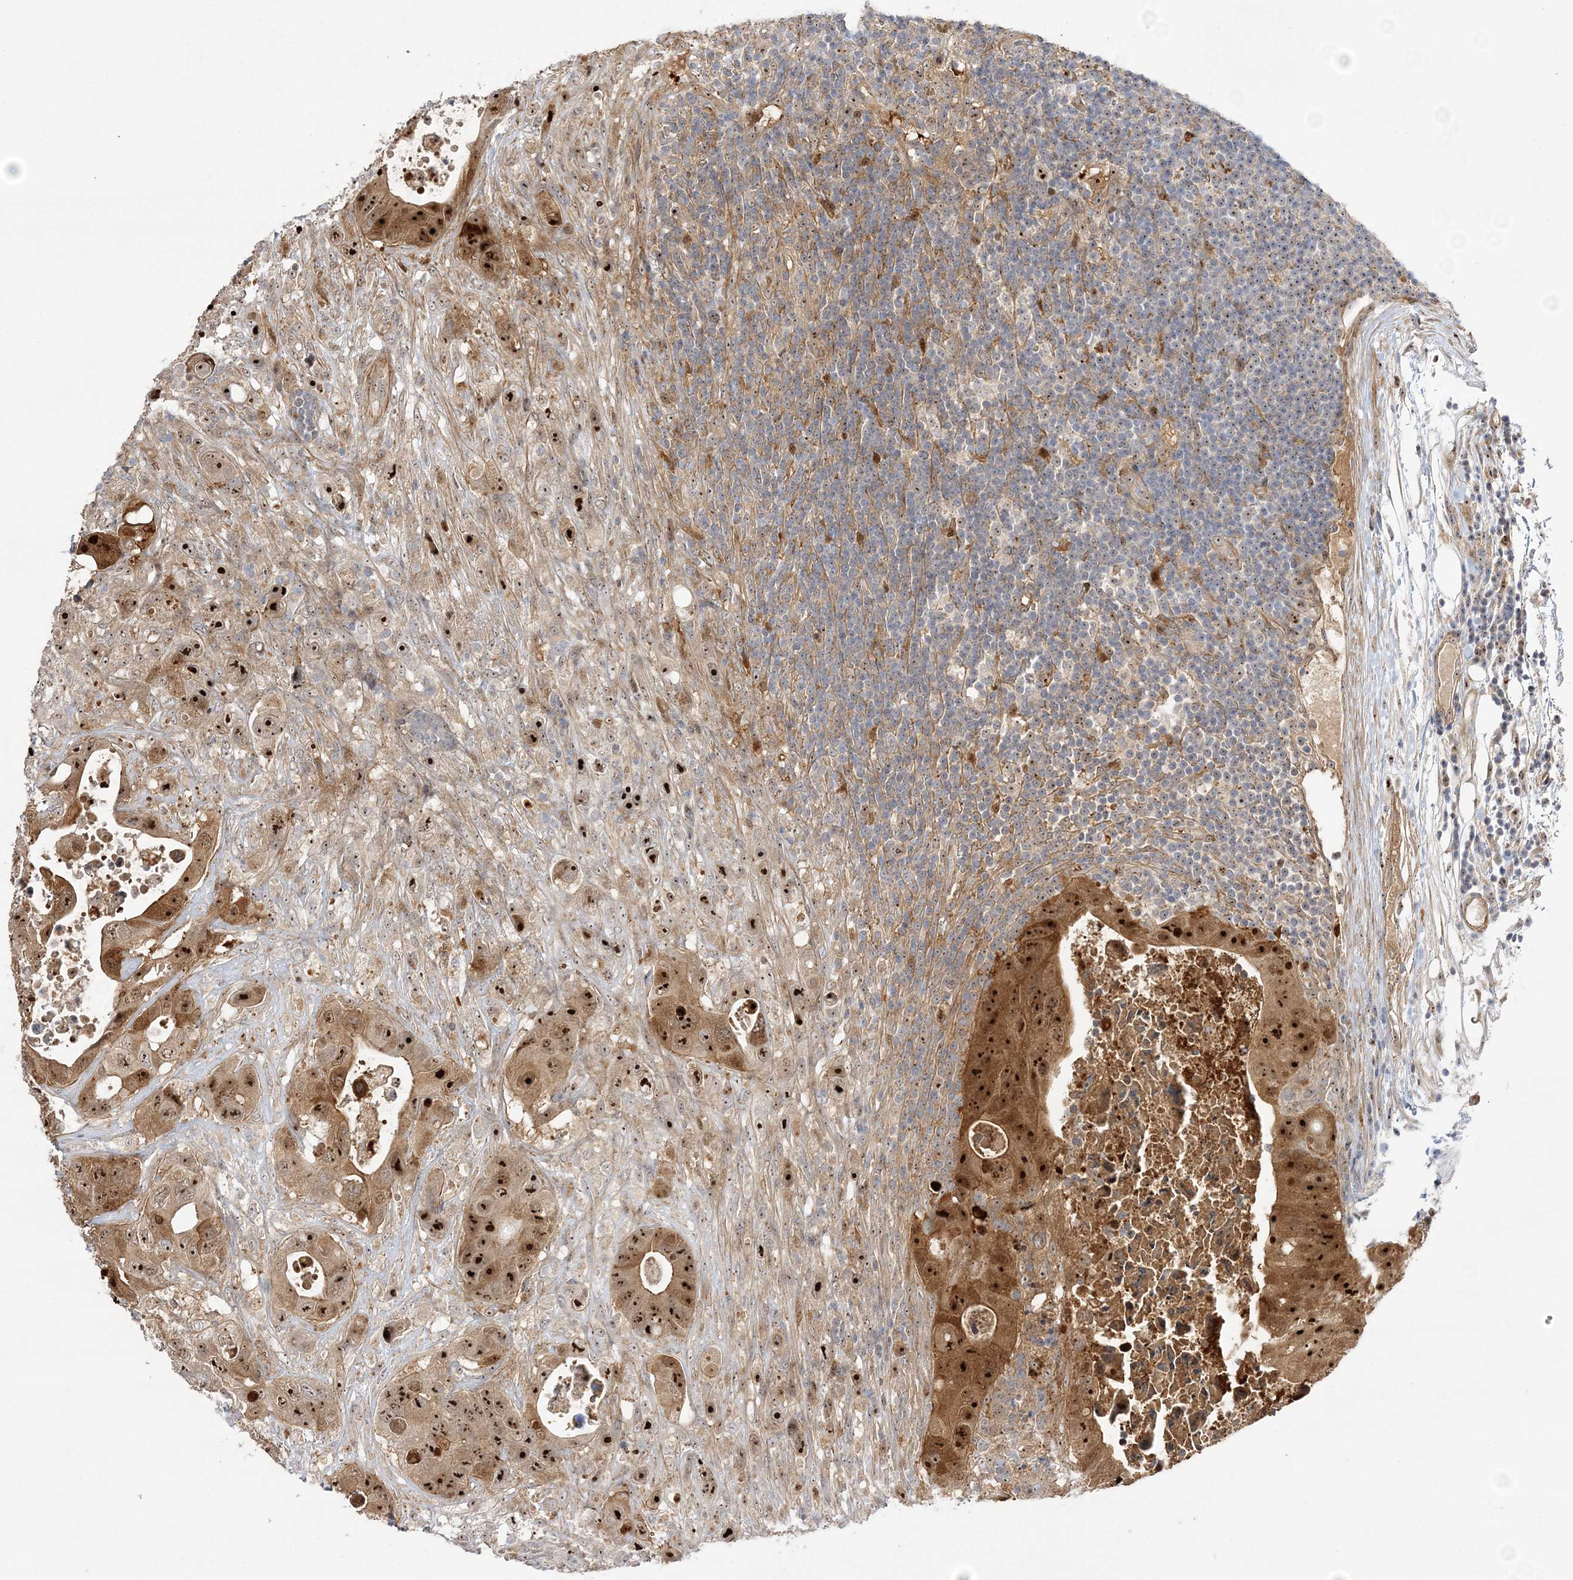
{"staining": {"intensity": "strong", "quantity": ">75%", "location": "cytoplasmic/membranous,nuclear"}, "tissue": "colorectal cancer", "cell_type": "Tumor cells", "image_type": "cancer", "snomed": [{"axis": "morphology", "description": "Adenocarcinoma, NOS"}, {"axis": "topography", "description": "Colon"}], "caption": "DAB (3,3'-diaminobenzidine) immunohistochemical staining of adenocarcinoma (colorectal) reveals strong cytoplasmic/membranous and nuclear protein expression in approximately >75% of tumor cells.", "gene": "NPM3", "patient": {"sex": "female", "age": 46}}